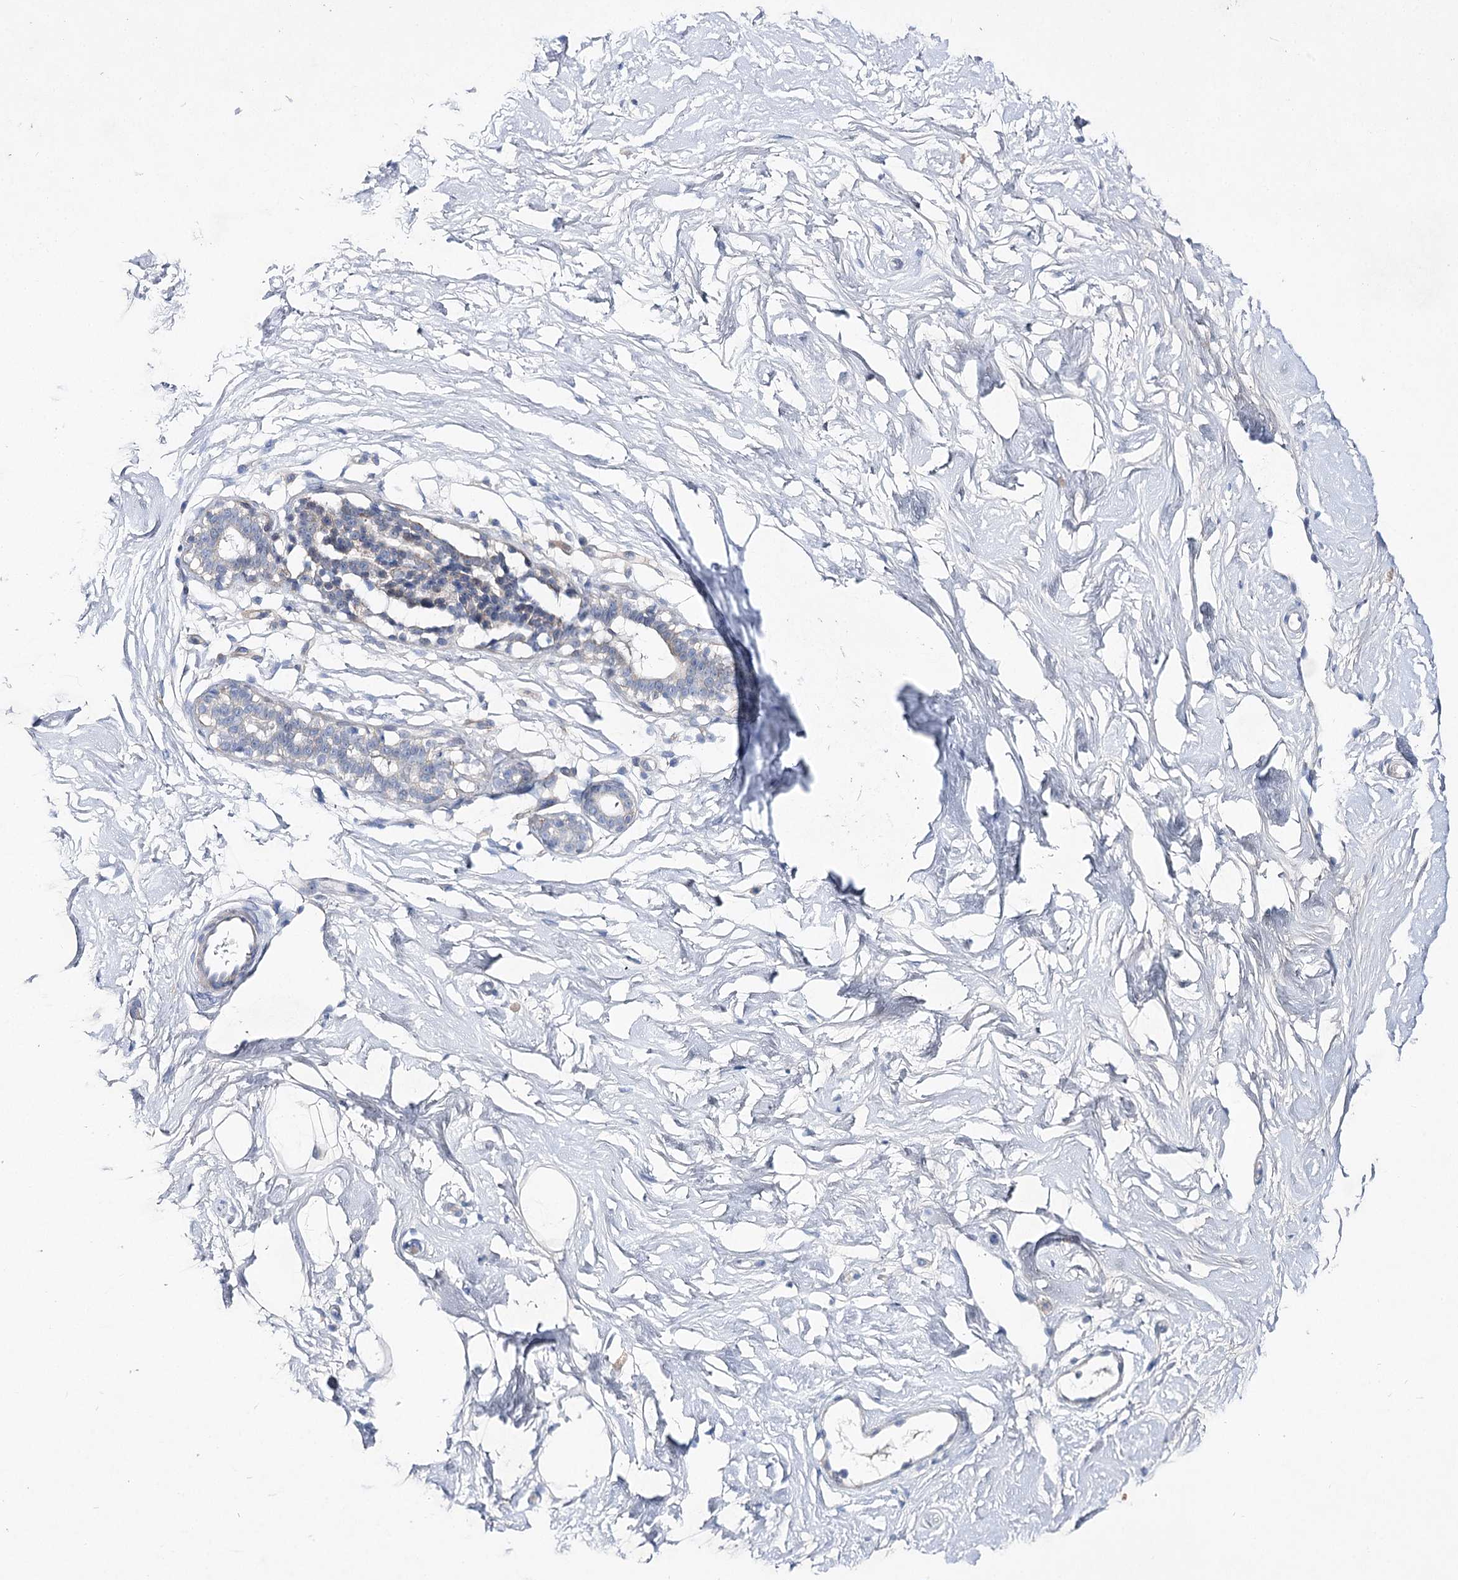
{"staining": {"intensity": "negative", "quantity": "none", "location": "none"}, "tissue": "breast", "cell_type": "Adipocytes", "image_type": "normal", "snomed": [{"axis": "morphology", "description": "Normal tissue, NOS"}, {"axis": "morphology", "description": "Adenoma, NOS"}, {"axis": "topography", "description": "Breast"}], "caption": "A high-resolution image shows immunohistochemistry staining of normal breast, which displays no significant expression in adipocytes.", "gene": "LRRC14B", "patient": {"sex": "female", "age": 23}}